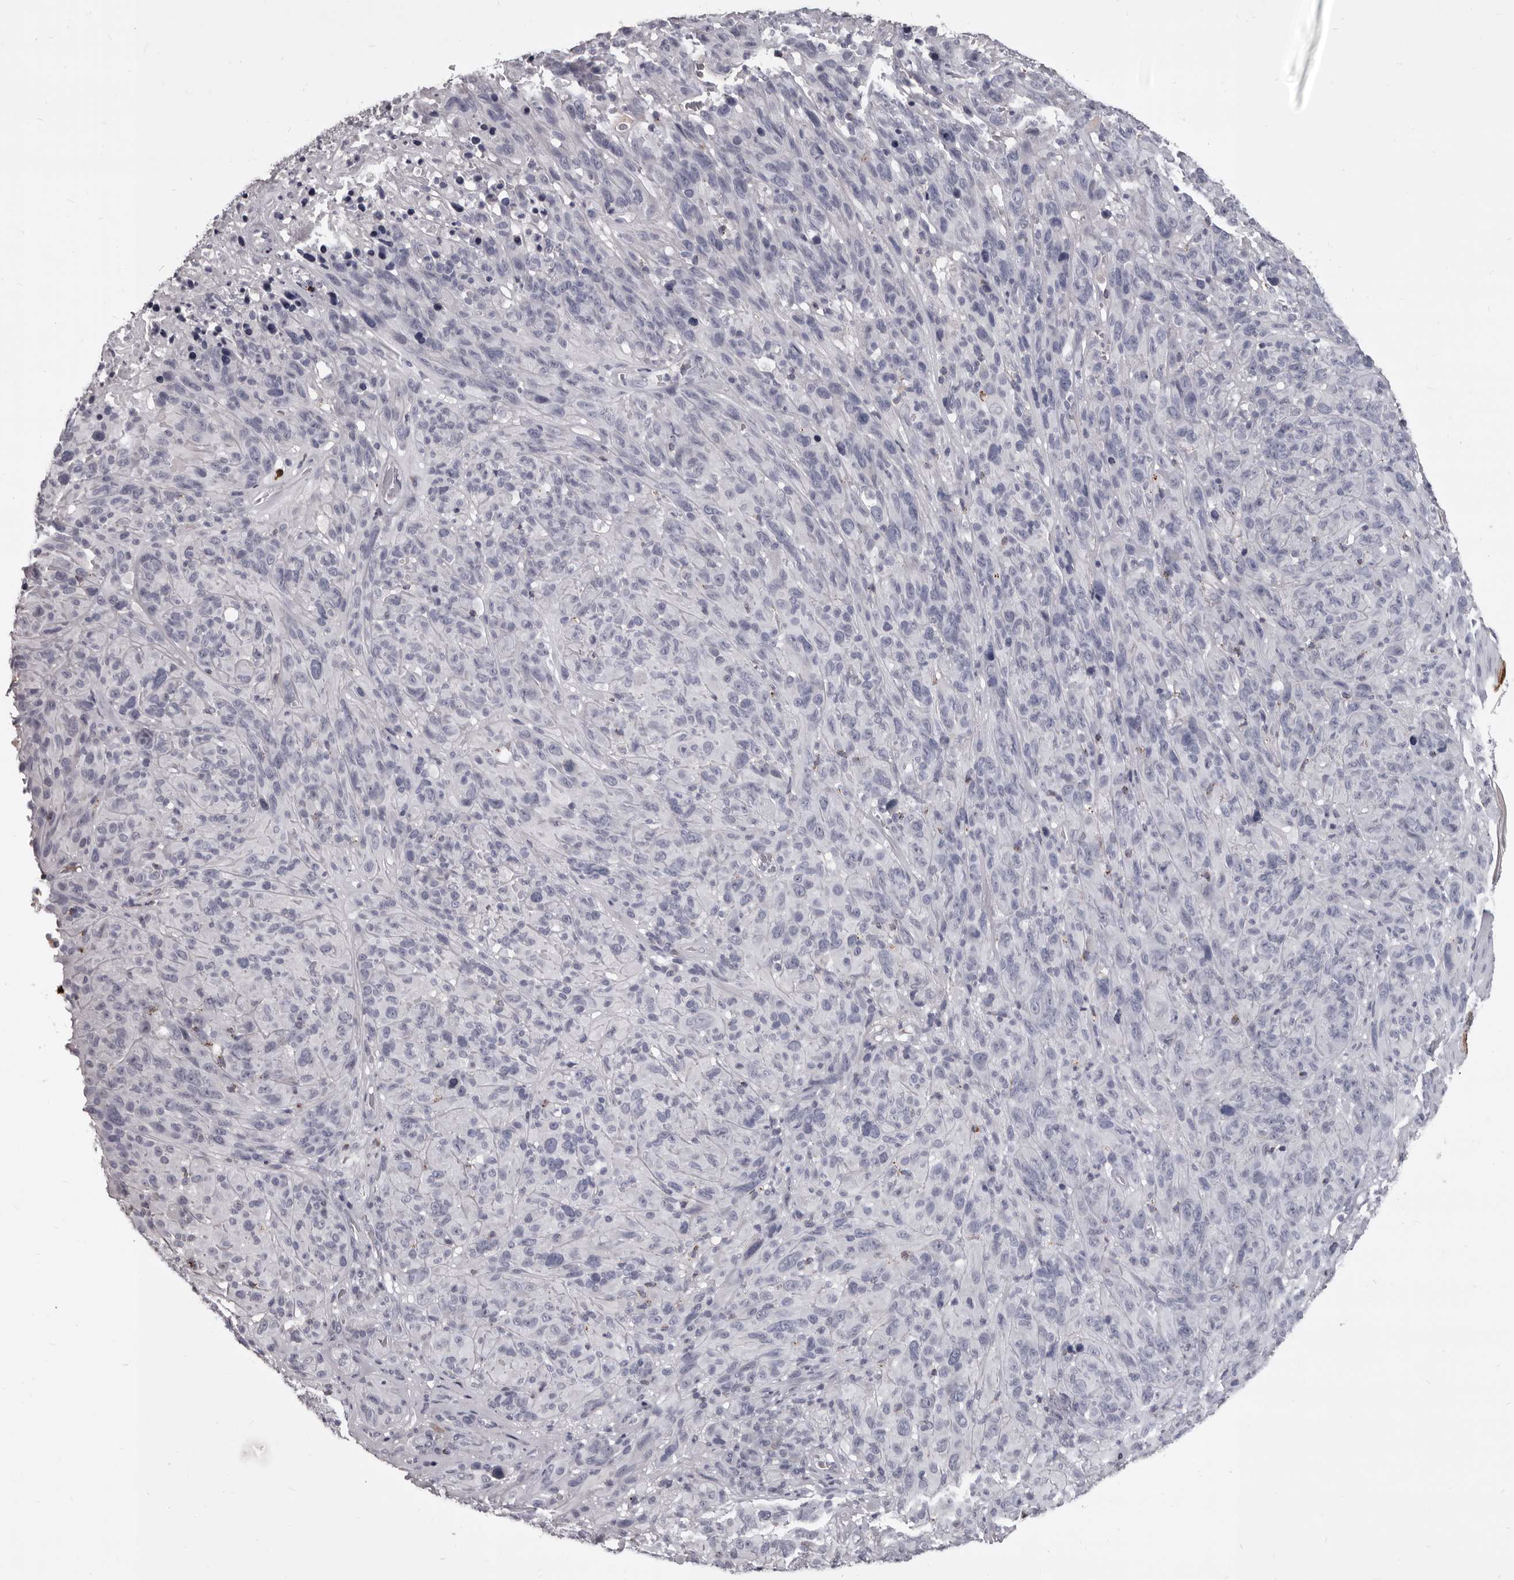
{"staining": {"intensity": "negative", "quantity": "none", "location": "none"}, "tissue": "melanoma", "cell_type": "Tumor cells", "image_type": "cancer", "snomed": [{"axis": "morphology", "description": "Malignant melanoma, NOS"}, {"axis": "topography", "description": "Skin of head"}], "caption": "Histopathology image shows no protein expression in tumor cells of melanoma tissue.", "gene": "GZMH", "patient": {"sex": "male", "age": 96}}